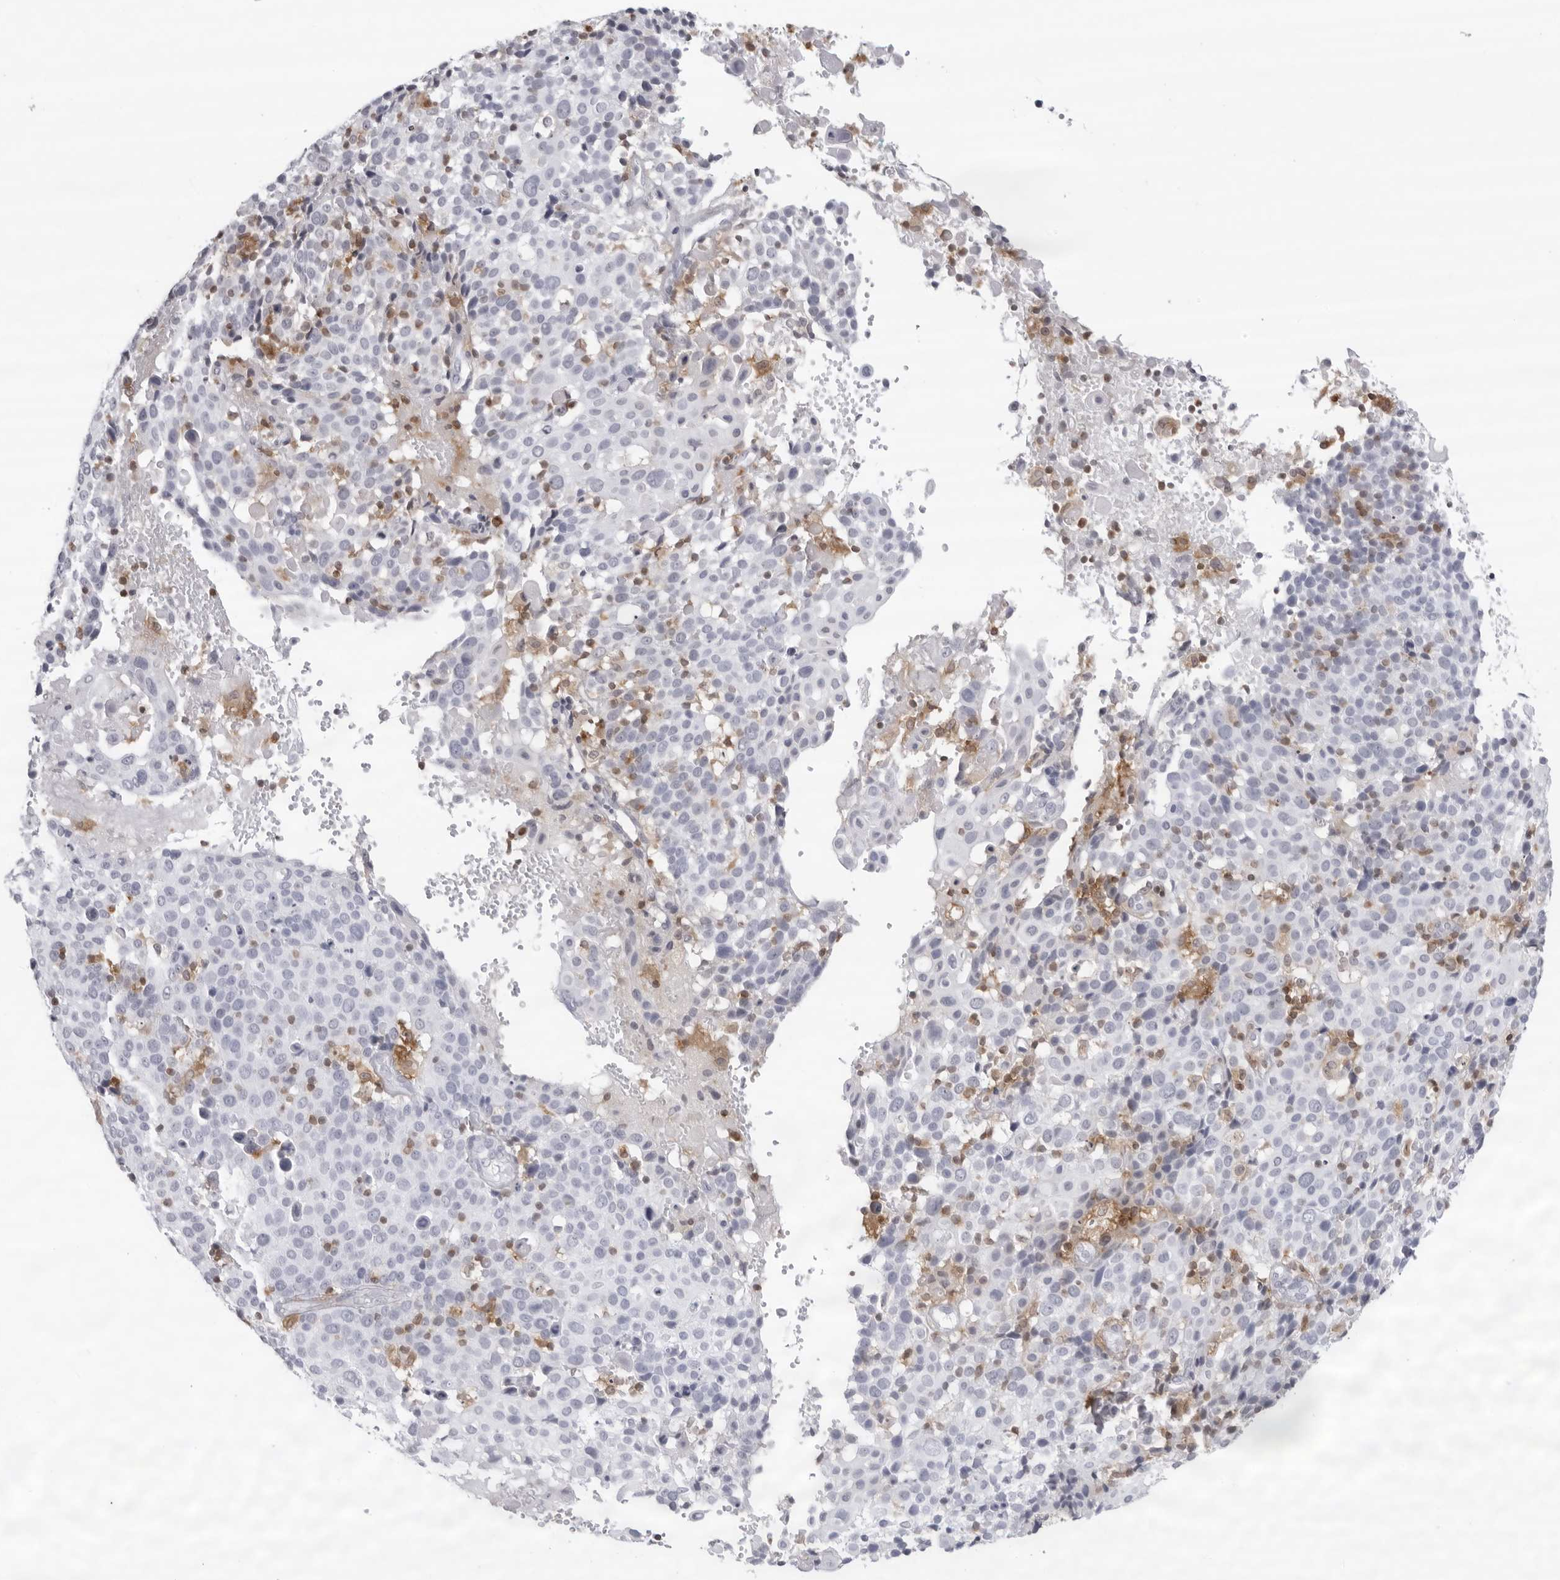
{"staining": {"intensity": "negative", "quantity": "none", "location": "none"}, "tissue": "cervical cancer", "cell_type": "Tumor cells", "image_type": "cancer", "snomed": [{"axis": "morphology", "description": "Squamous cell carcinoma, NOS"}, {"axis": "topography", "description": "Cervix"}], "caption": "Immunohistochemical staining of human cervical cancer displays no significant positivity in tumor cells.", "gene": "FMNL1", "patient": {"sex": "female", "age": 74}}